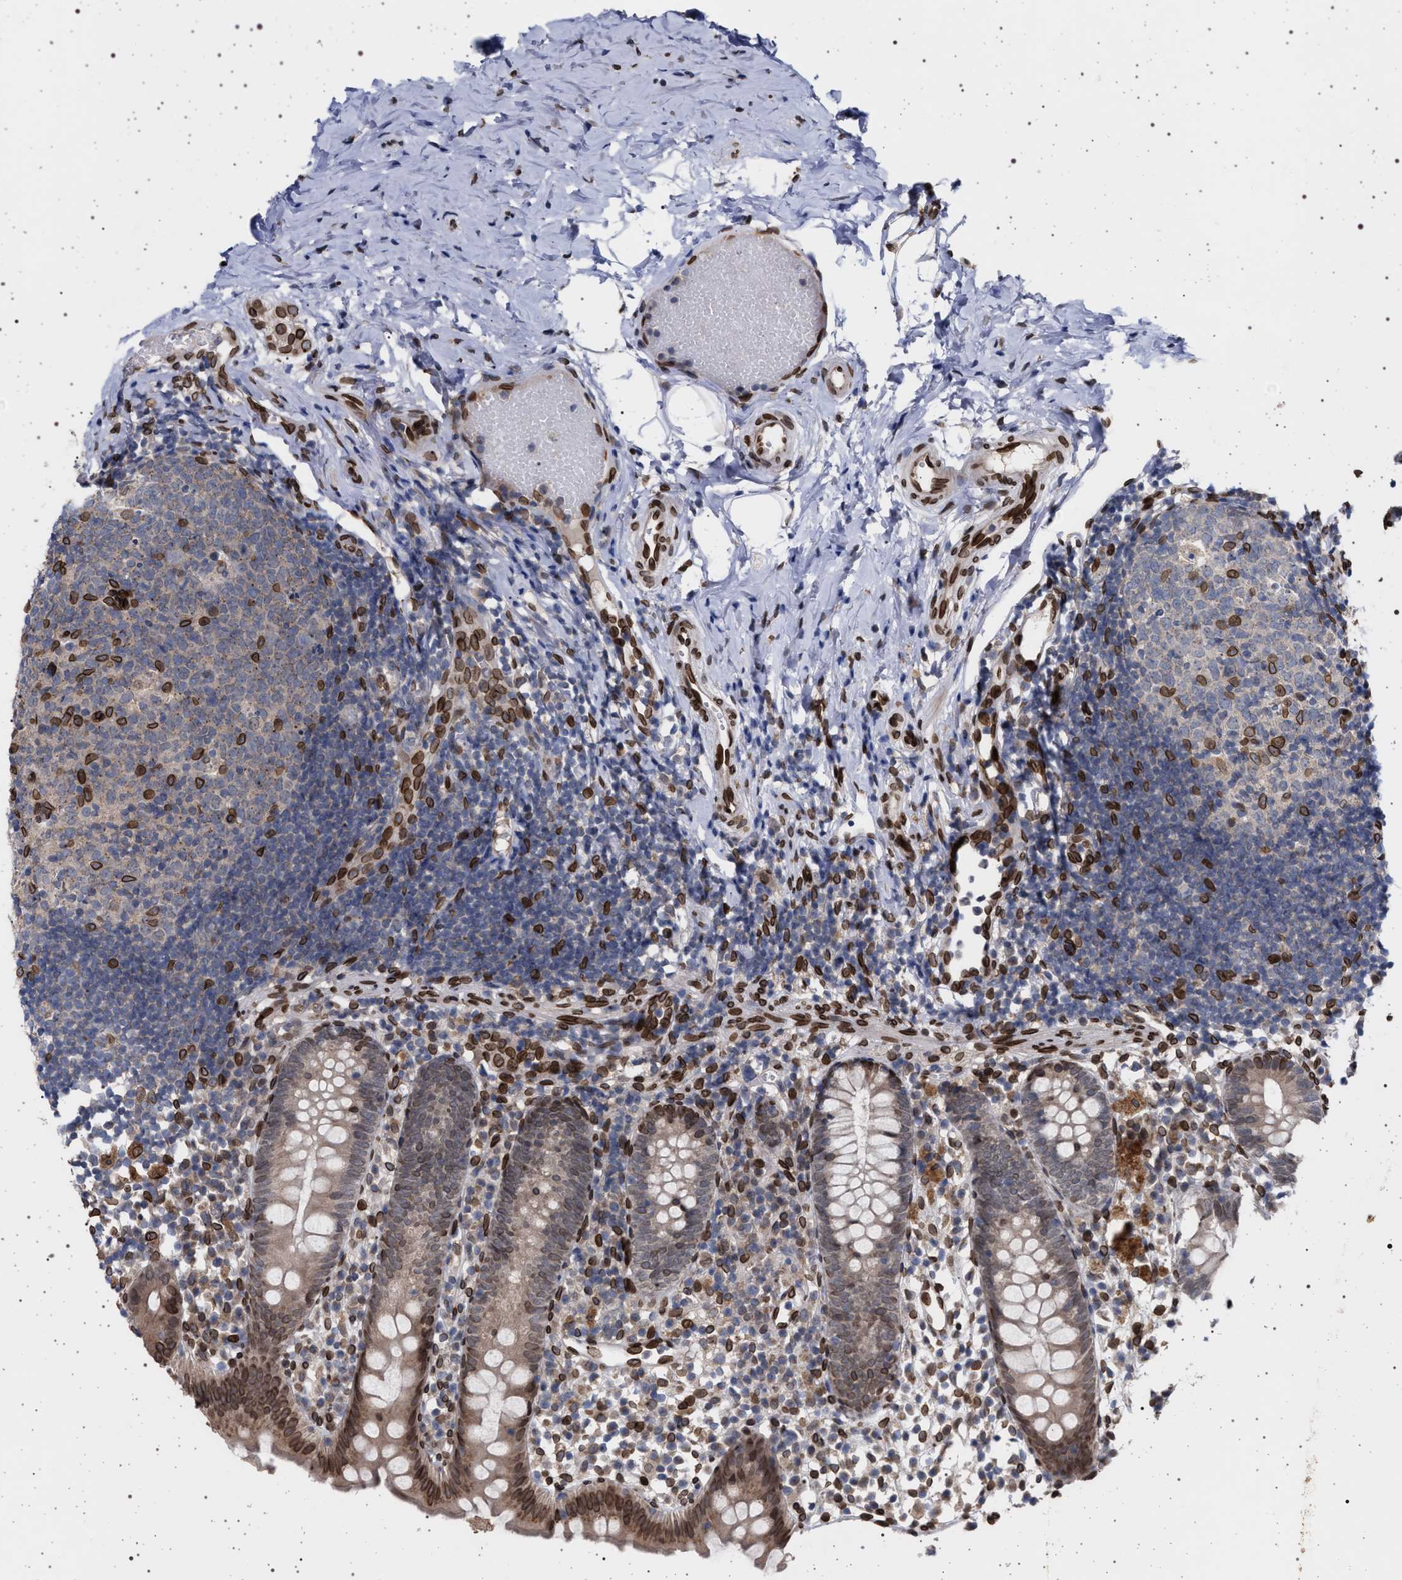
{"staining": {"intensity": "moderate", "quantity": ">75%", "location": "cytoplasmic/membranous,nuclear"}, "tissue": "appendix", "cell_type": "Glandular cells", "image_type": "normal", "snomed": [{"axis": "morphology", "description": "Normal tissue, NOS"}, {"axis": "topography", "description": "Appendix"}], "caption": "Approximately >75% of glandular cells in benign human appendix exhibit moderate cytoplasmic/membranous,nuclear protein staining as visualized by brown immunohistochemical staining.", "gene": "ING2", "patient": {"sex": "female", "age": 20}}